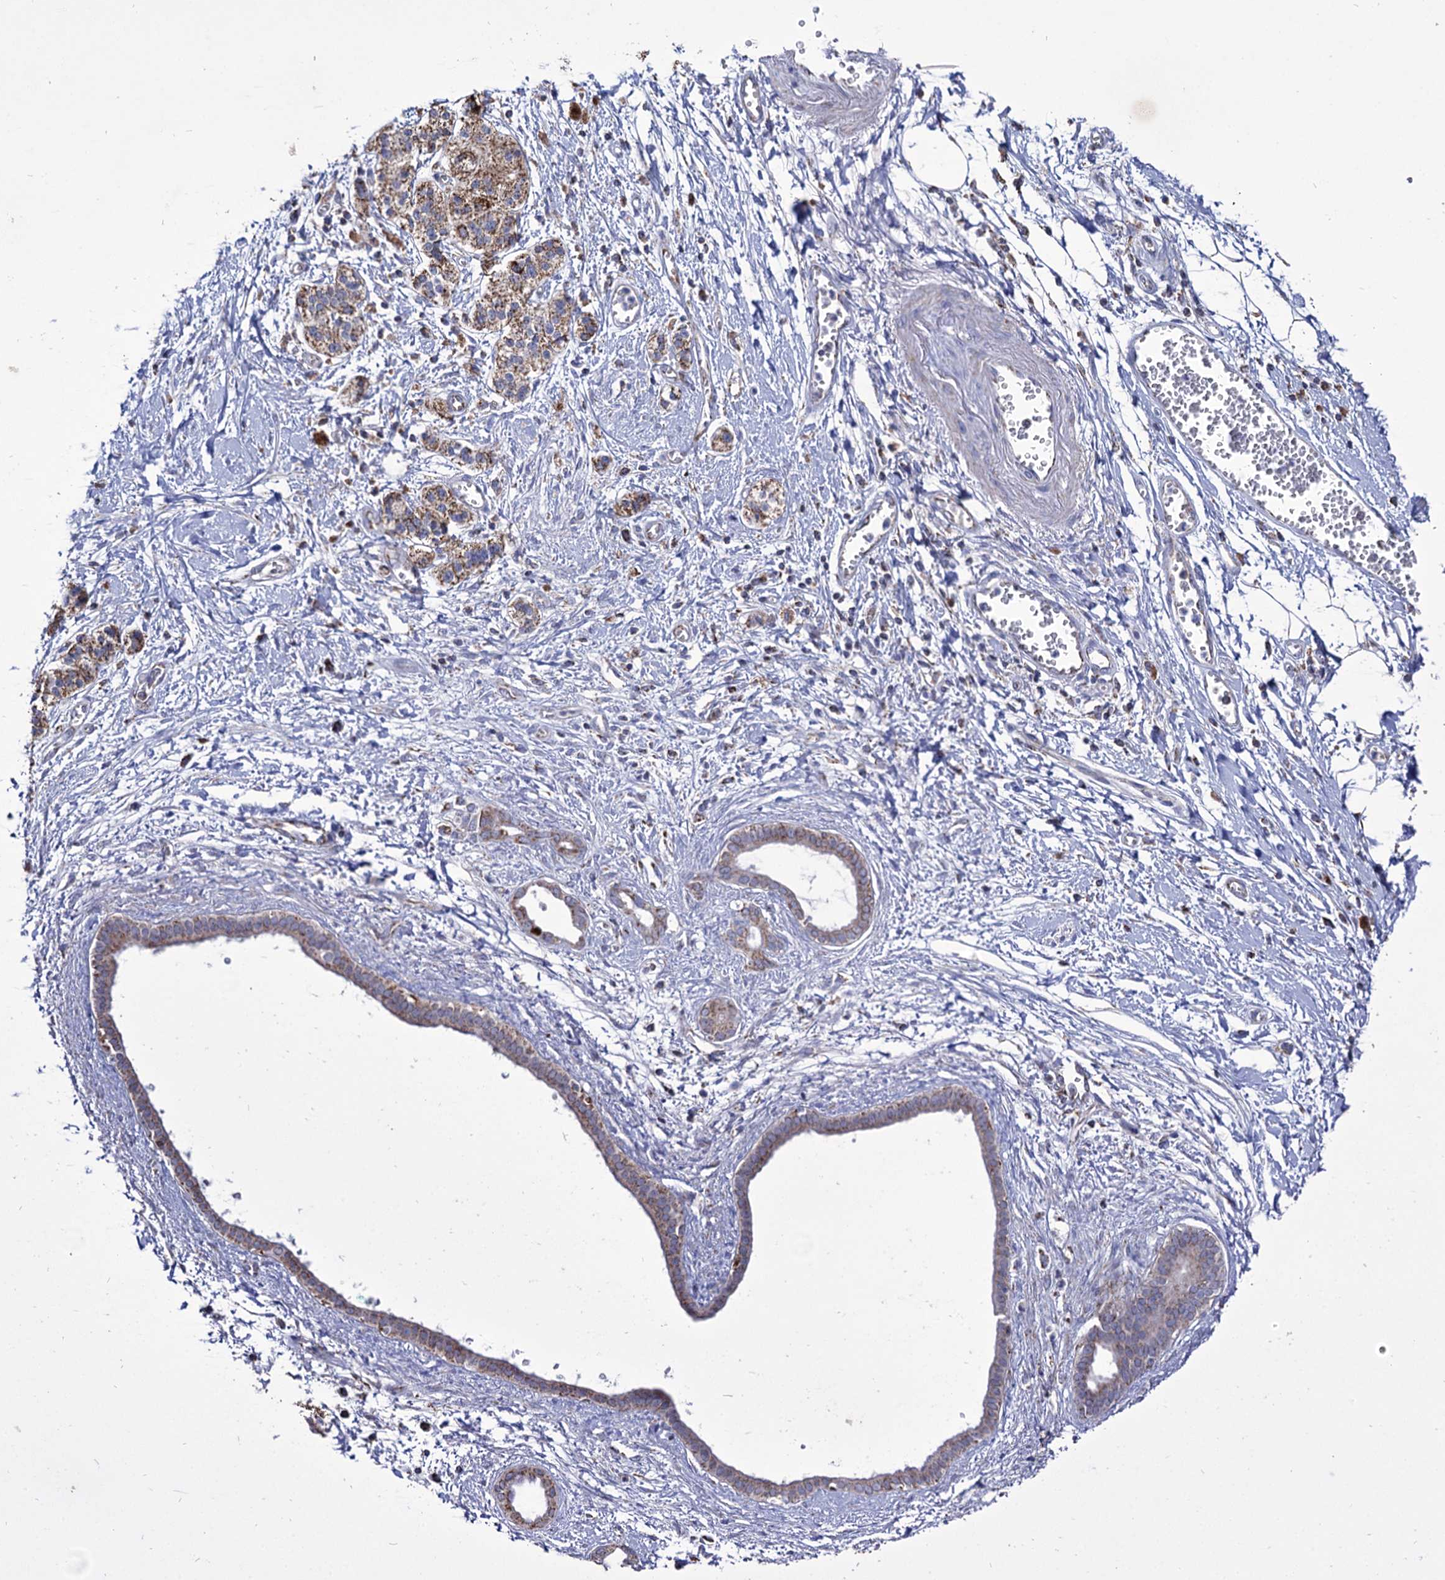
{"staining": {"intensity": "negative", "quantity": "none", "location": "none"}, "tissue": "adipose tissue", "cell_type": "Adipocytes", "image_type": "normal", "snomed": [{"axis": "morphology", "description": "Normal tissue, NOS"}, {"axis": "morphology", "description": "Adenocarcinoma, NOS"}, {"axis": "topography", "description": "Pancreas"}, {"axis": "topography", "description": "Peripheral nerve tissue"}], "caption": "Adipocytes are negative for protein expression in unremarkable human adipose tissue. (Immunohistochemistry, brightfield microscopy, high magnification).", "gene": "ABHD10", "patient": {"sex": "male", "age": 59}}